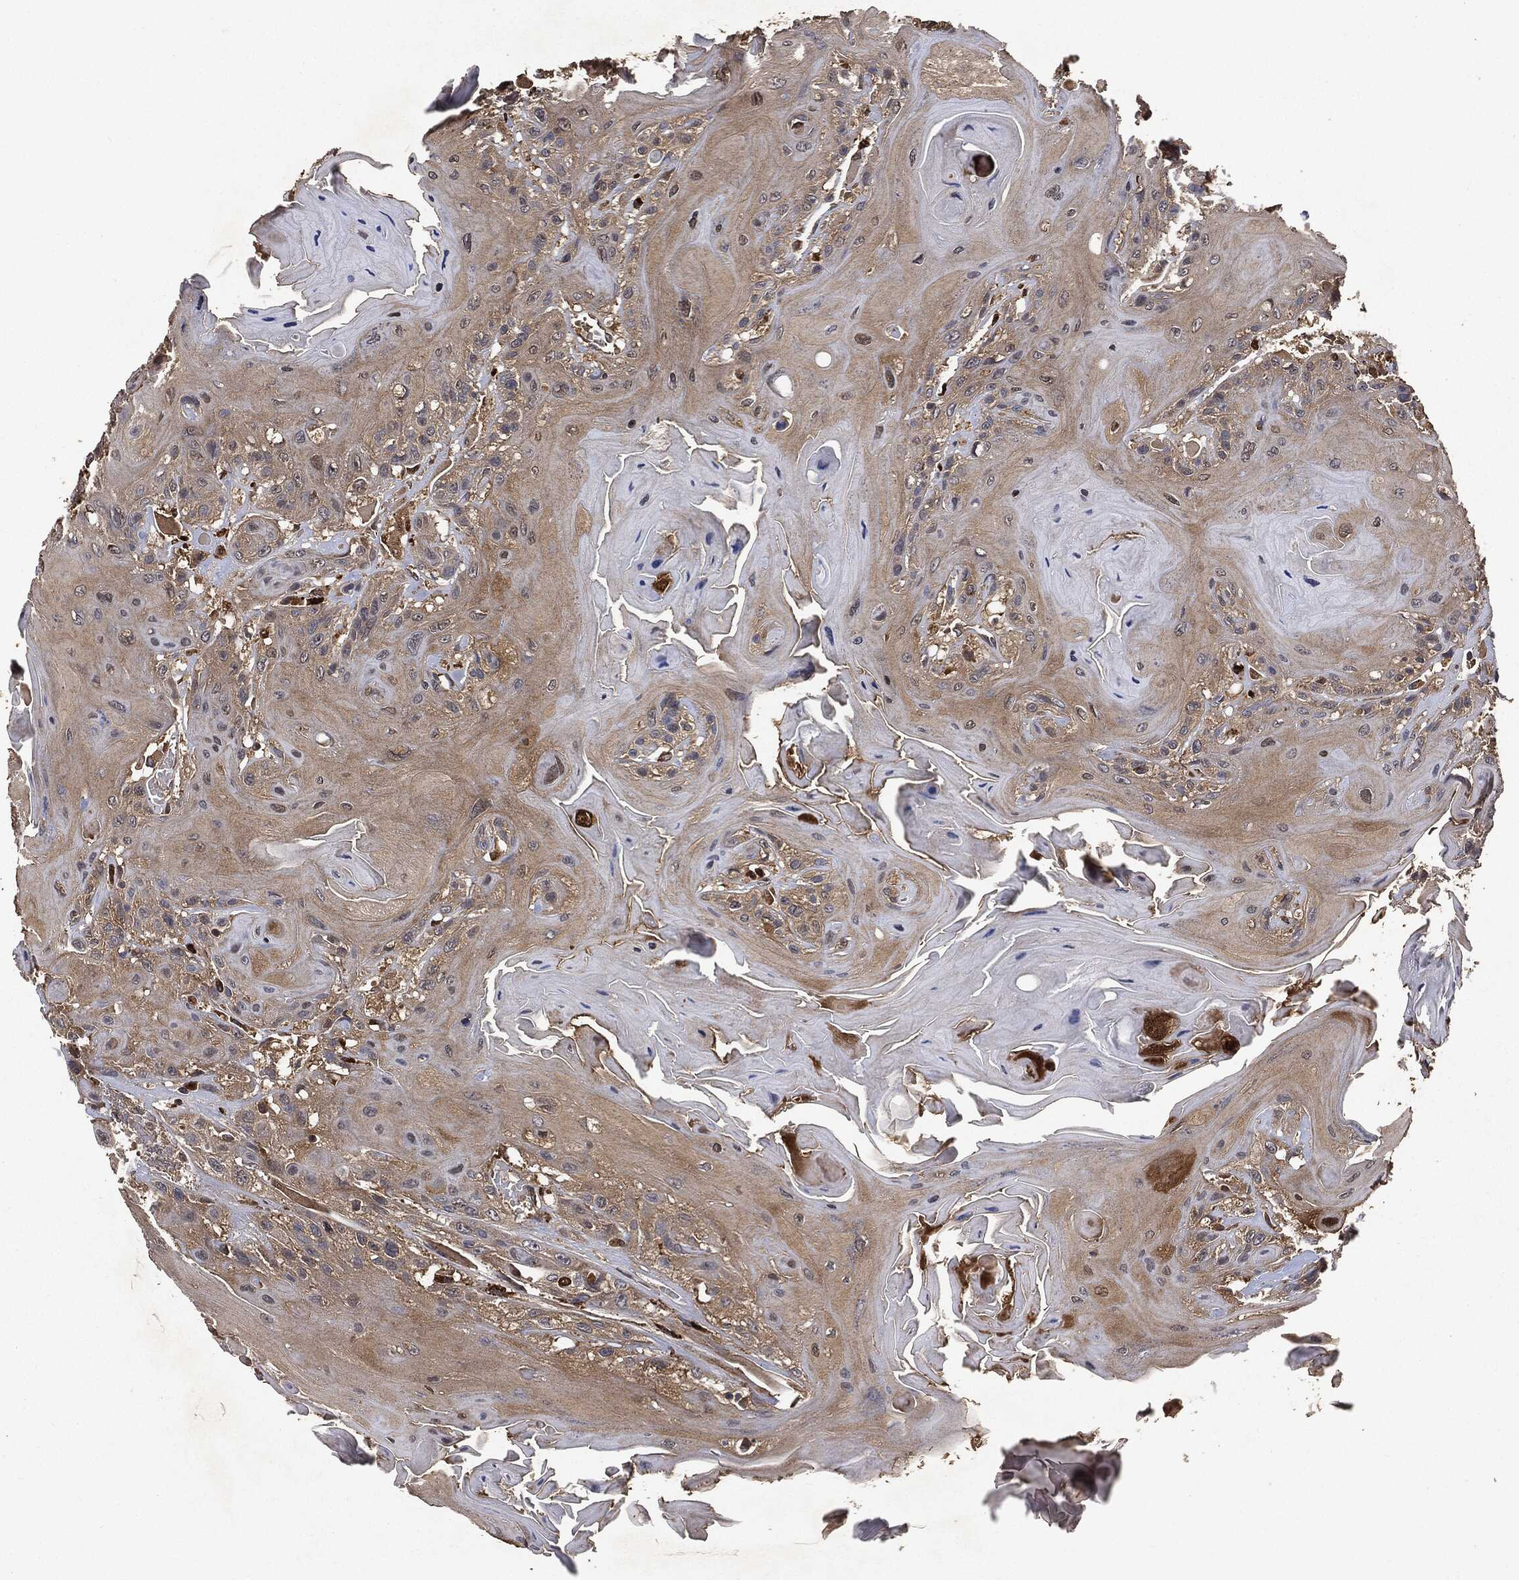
{"staining": {"intensity": "weak", "quantity": ">75%", "location": "cytoplasmic/membranous"}, "tissue": "head and neck cancer", "cell_type": "Tumor cells", "image_type": "cancer", "snomed": [{"axis": "morphology", "description": "Squamous cell carcinoma, NOS"}, {"axis": "topography", "description": "Head-Neck"}], "caption": "Weak cytoplasmic/membranous protein staining is seen in approximately >75% of tumor cells in head and neck cancer.", "gene": "BRAF", "patient": {"sex": "female", "age": 59}}